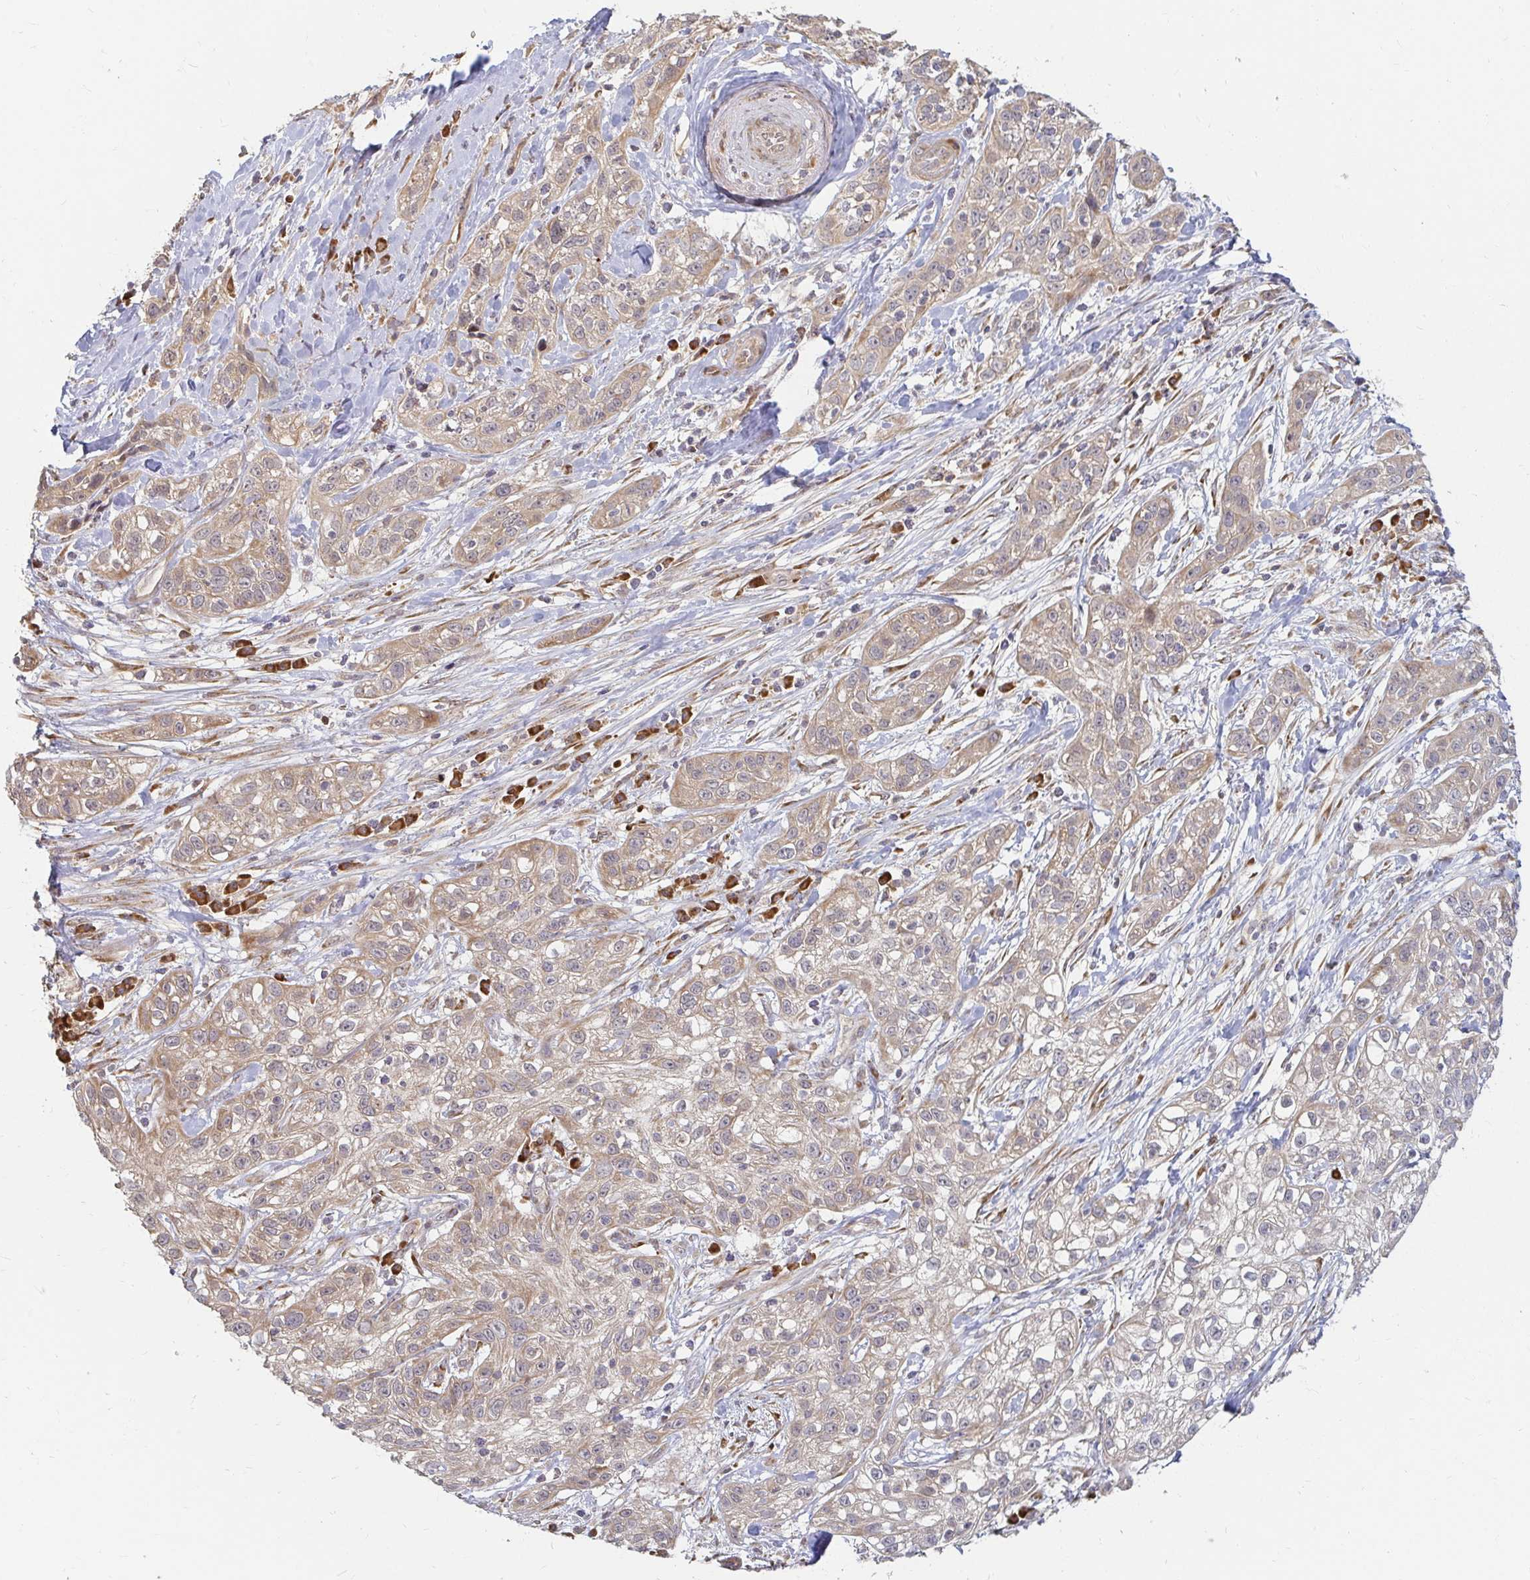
{"staining": {"intensity": "weak", "quantity": "25%-75%", "location": "cytoplasmic/membranous"}, "tissue": "skin cancer", "cell_type": "Tumor cells", "image_type": "cancer", "snomed": [{"axis": "morphology", "description": "Squamous cell carcinoma, NOS"}, {"axis": "topography", "description": "Skin"}], "caption": "Immunohistochemical staining of human skin cancer (squamous cell carcinoma) shows weak cytoplasmic/membranous protein positivity in about 25%-75% of tumor cells.", "gene": "CAST", "patient": {"sex": "male", "age": 82}}